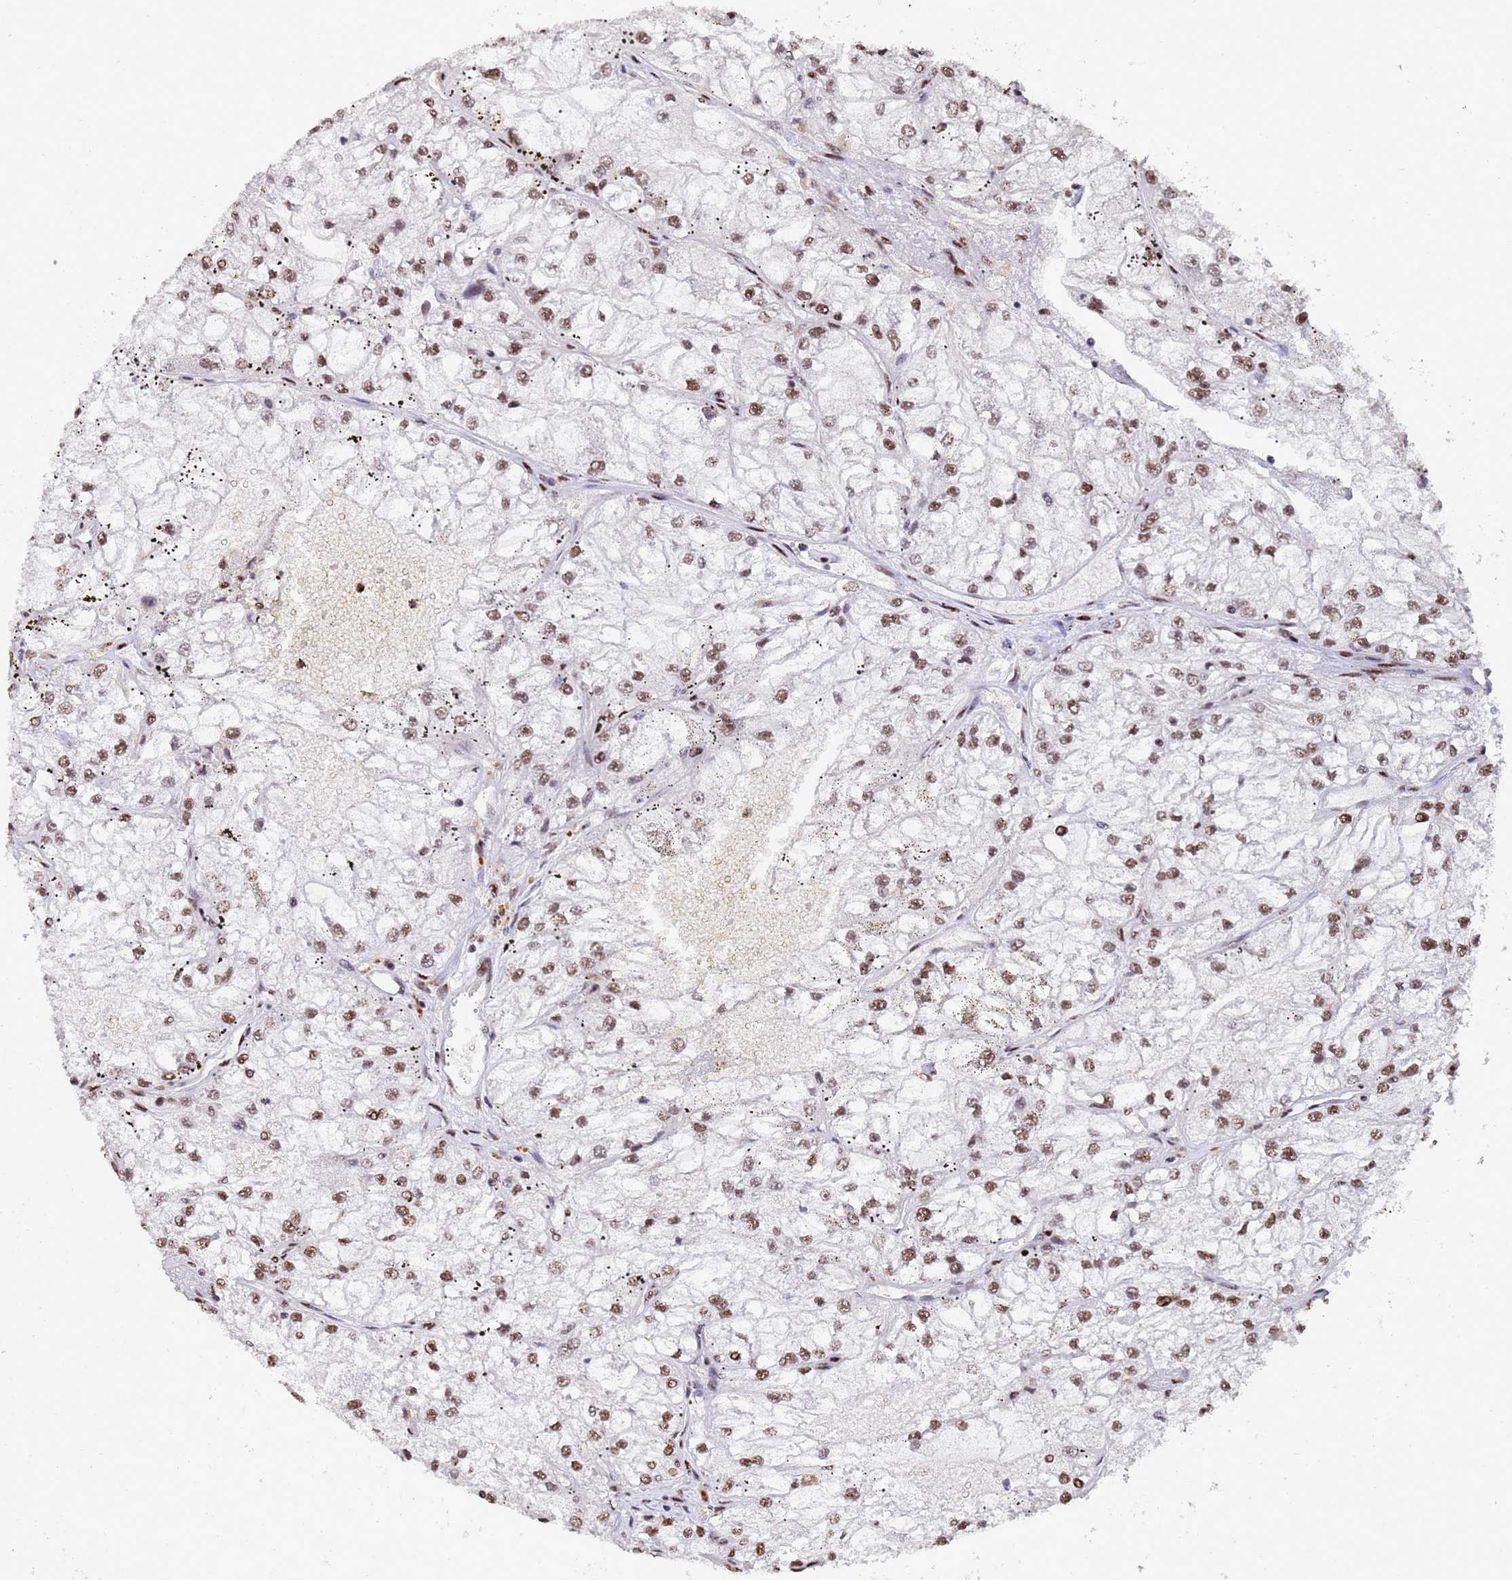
{"staining": {"intensity": "moderate", "quantity": ">75%", "location": "nuclear"}, "tissue": "renal cancer", "cell_type": "Tumor cells", "image_type": "cancer", "snomed": [{"axis": "morphology", "description": "Adenocarcinoma, NOS"}, {"axis": "topography", "description": "Kidney"}], "caption": "The immunohistochemical stain highlights moderate nuclear expression in tumor cells of adenocarcinoma (renal) tissue.", "gene": "SF3B2", "patient": {"sex": "female", "age": 72}}